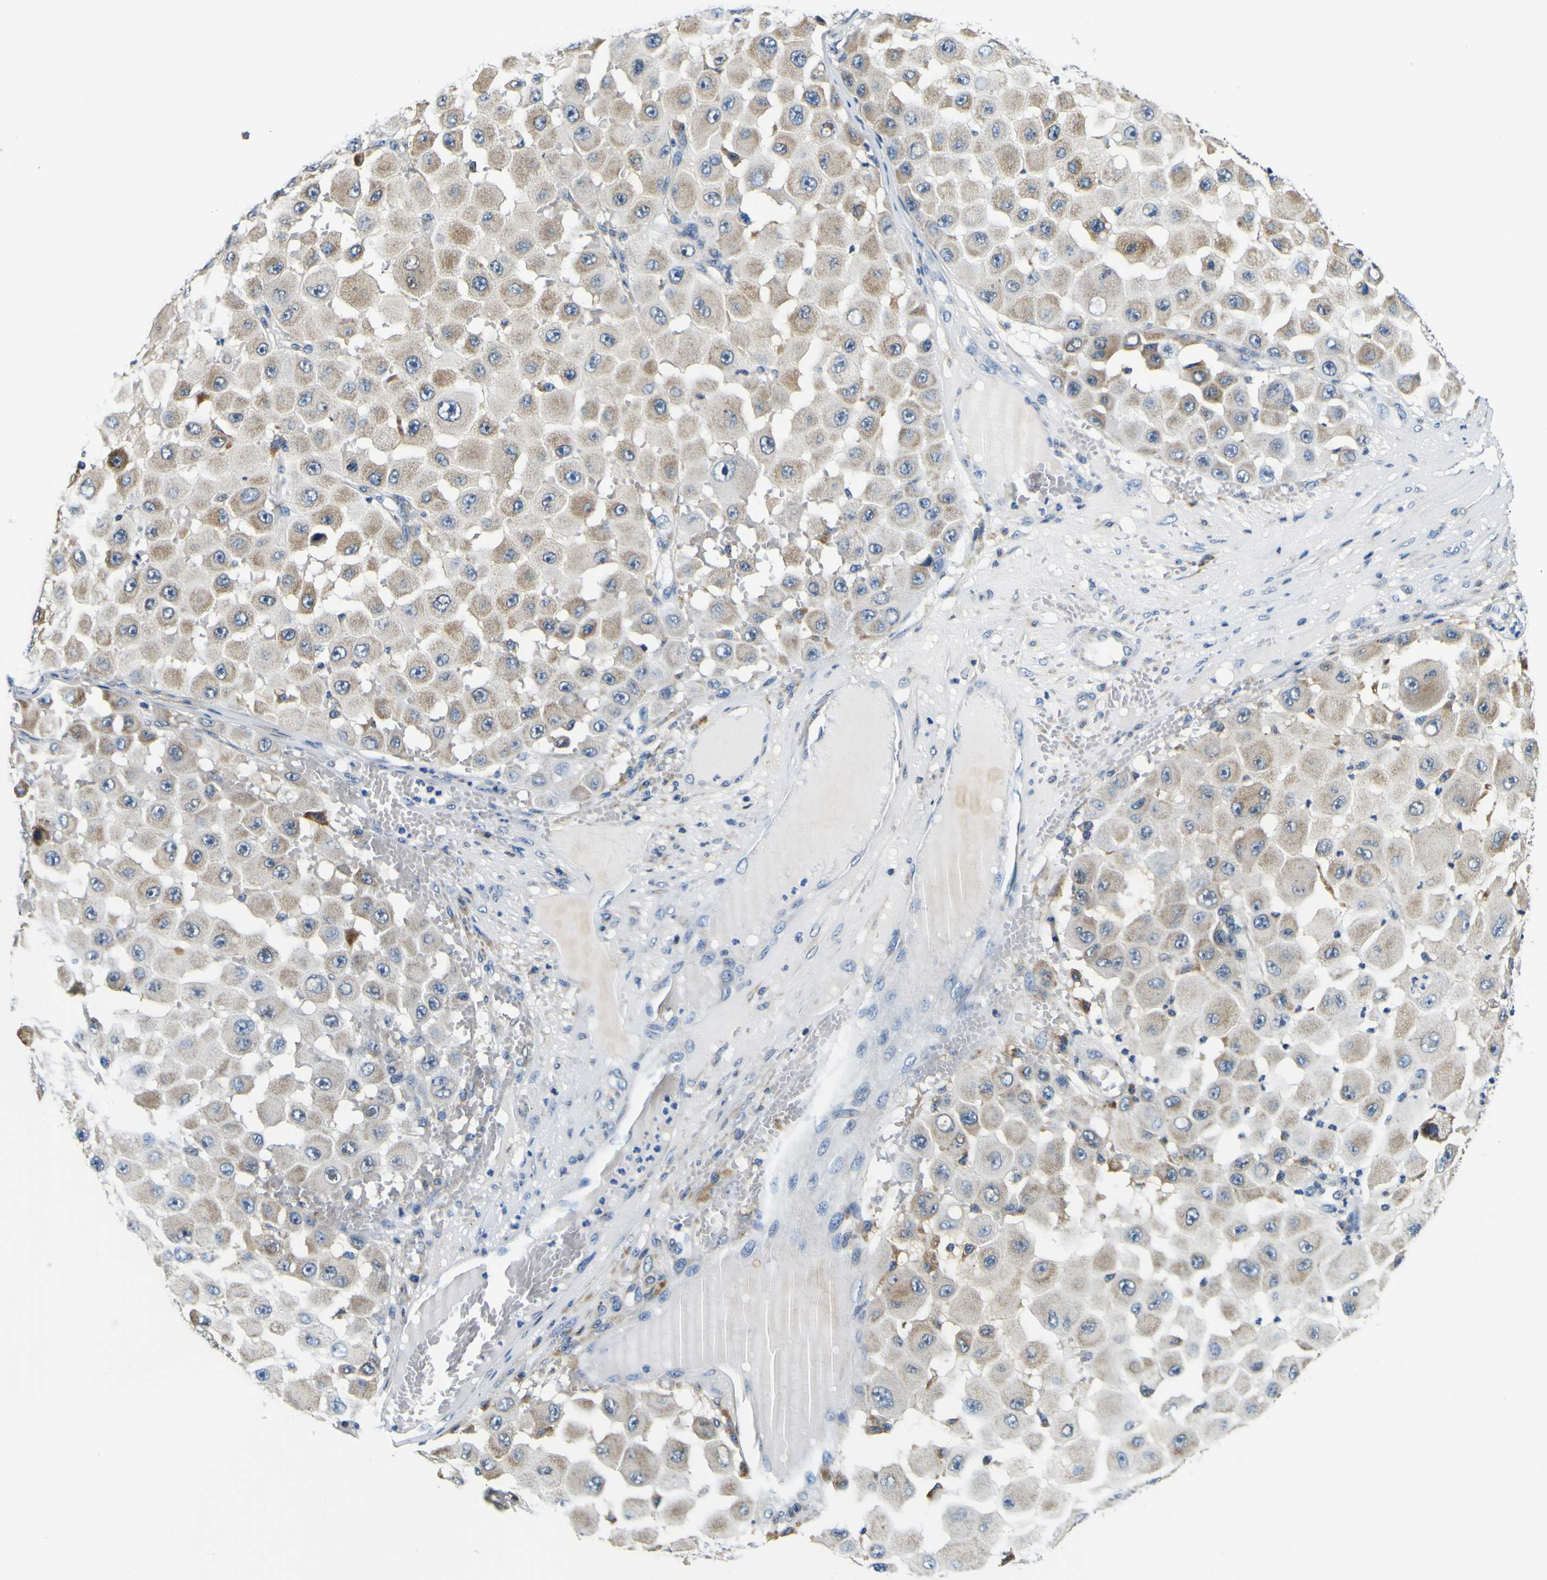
{"staining": {"intensity": "moderate", "quantity": "25%-75%", "location": "cytoplasmic/membranous"}, "tissue": "melanoma", "cell_type": "Tumor cells", "image_type": "cancer", "snomed": [{"axis": "morphology", "description": "Malignant melanoma, NOS"}, {"axis": "topography", "description": "Skin"}], "caption": "Tumor cells show medium levels of moderate cytoplasmic/membranous positivity in about 25%-75% of cells in melanoma. Nuclei are stained in blue.", "gene": "NLRP3", "patient": {"sex": "female", "age": 81}}